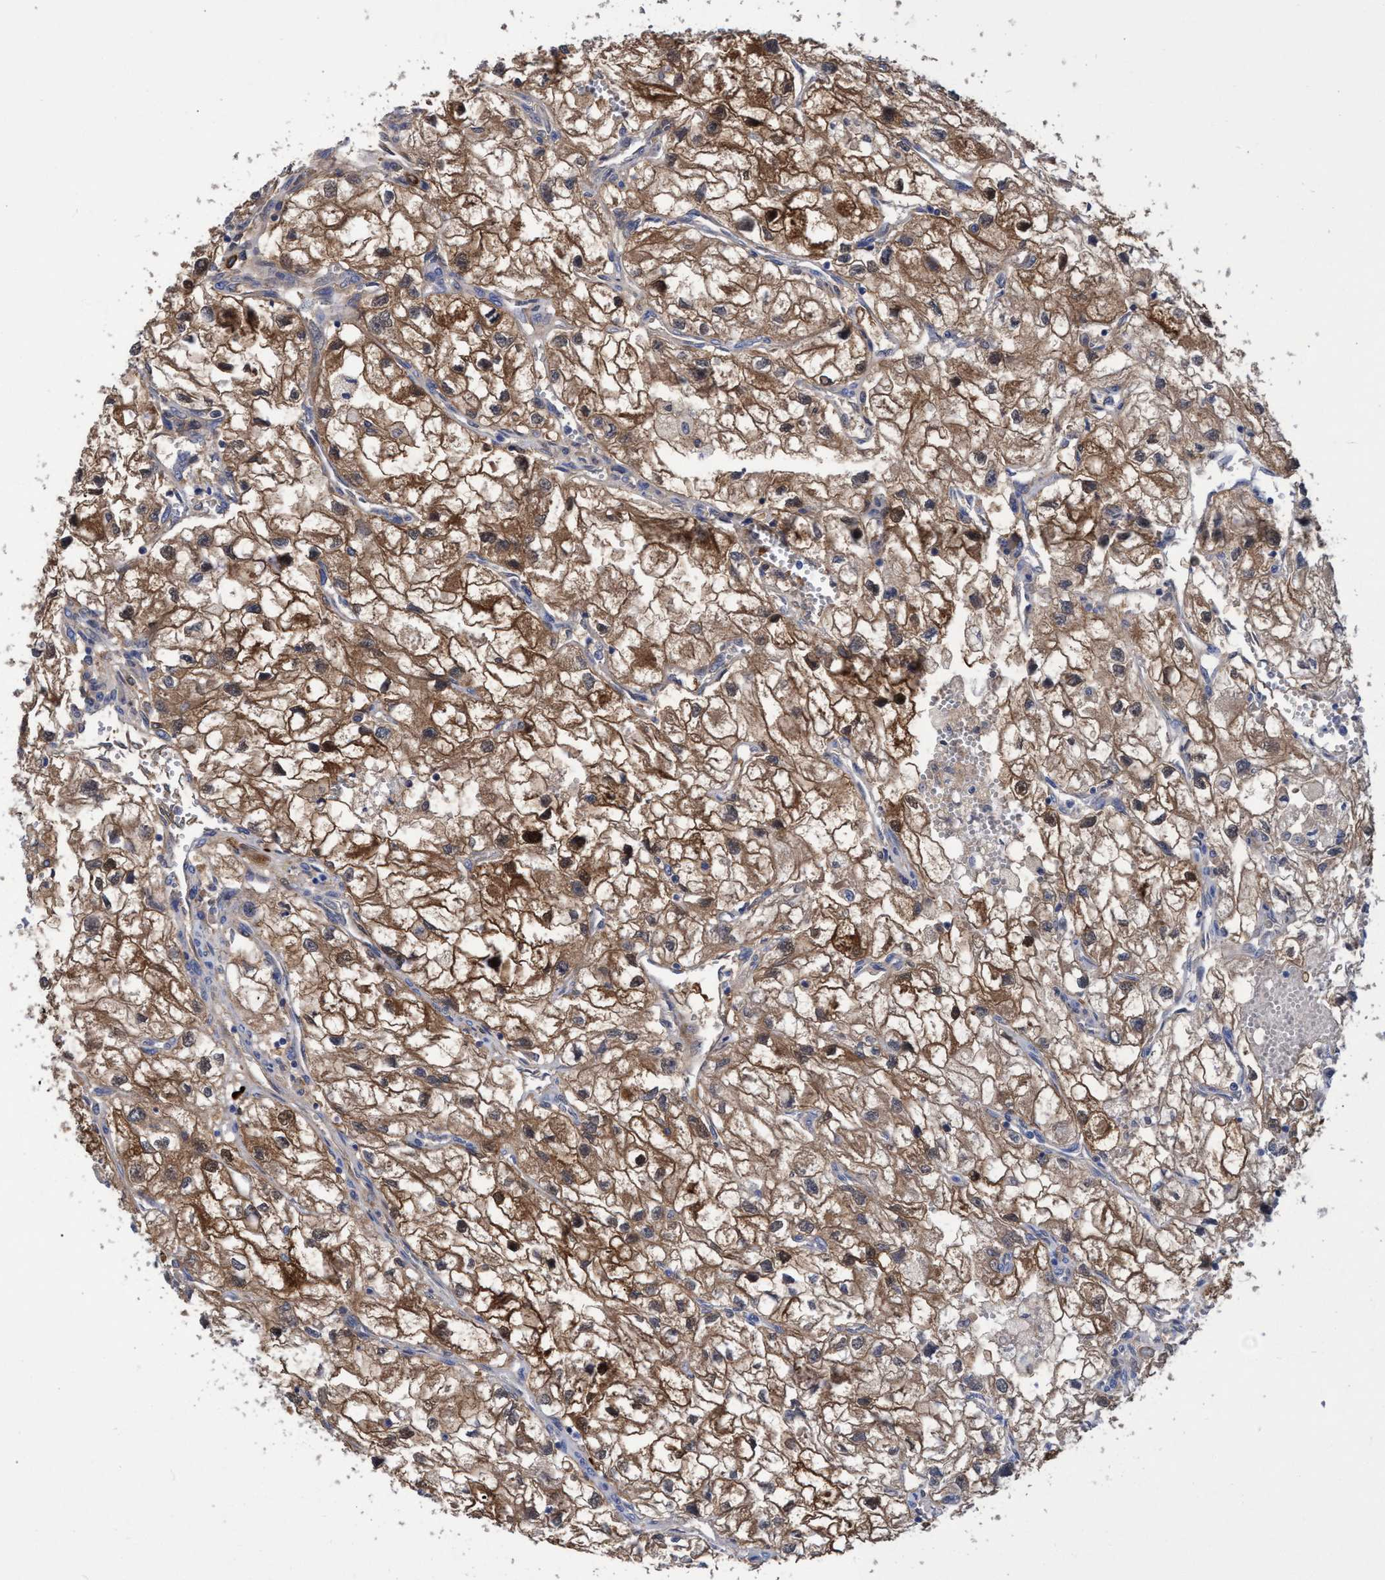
{"staining": {"intensity": "strong", "quantity": ">75%", "location": "cytoplasmic/membranous"}, "tissue": "renal cancer", "cell_type": "Tumor cells", "image_type": "cancer", "snomed": [{"axis": "morphology", "description": "Adenocarcinoma, NOS"}, {"axis": "topography", "description": "Kidney"}], "caption": "About >75% of tumor cells in adenocarcinoma (renal) reveal strong cytoplasmic/membranous protein staining as visualized by brown immunohistochemical staining.", "gene": "PNPO", "patient": {"sex": "female", "age": 70}}